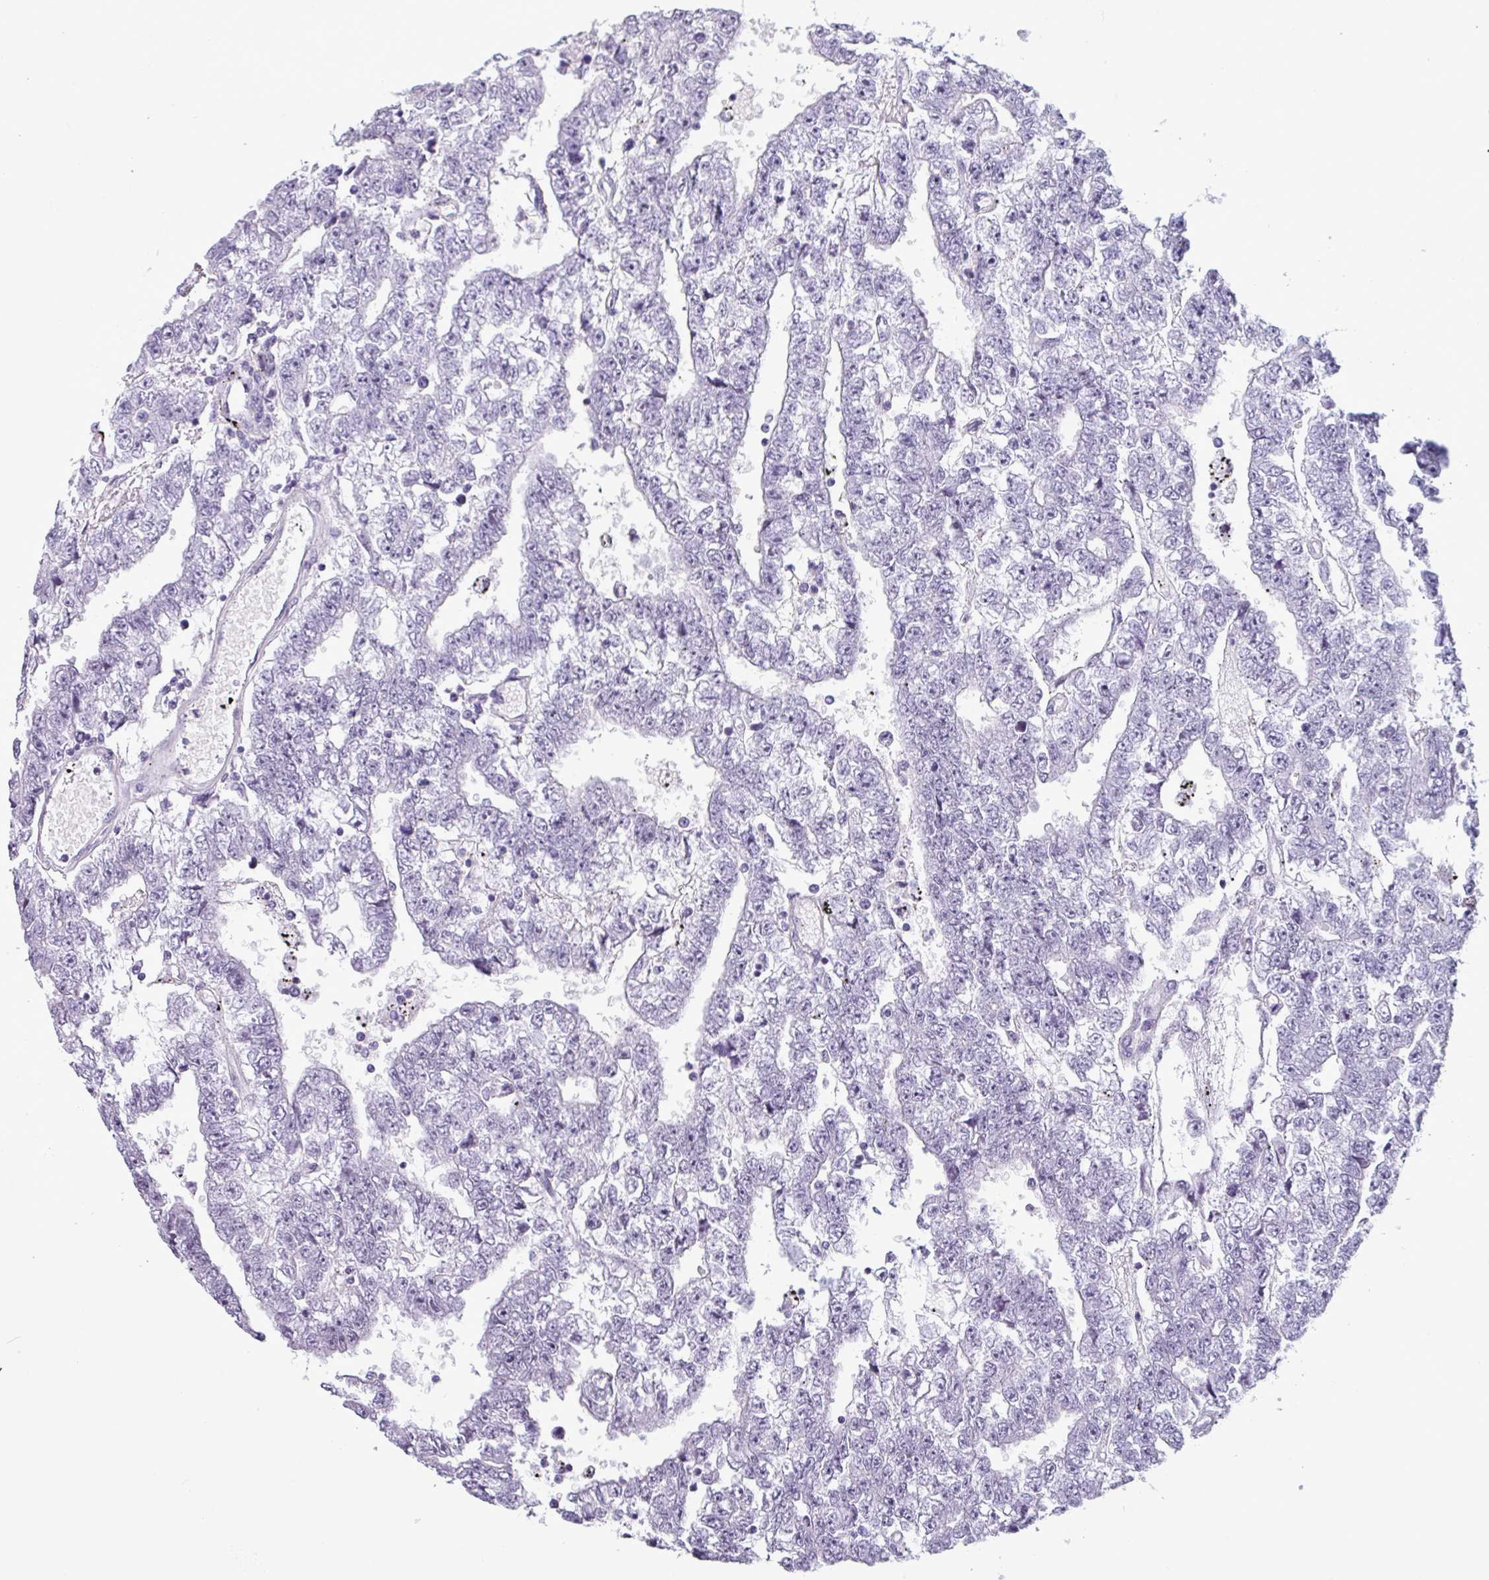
{"staining": {"intensity": "negative", "quantity": "none", "location": "none"}, "tissue": "testis cancer", "cell_type": "Tumor cells", "image_type": "cancer", "snomed": [{"axis": "morphology", "description": "Carcinoma, Embryonal, NOS"}, {"axis": "topography", "description": "Testis"}], "caption": "Histopathology image shows no protein staining in tumor cells of testis cancer (embryonal carcinoma) tissue.", "gene": "SRGAP1", "patient": {"sex": "male", "age": 25}}